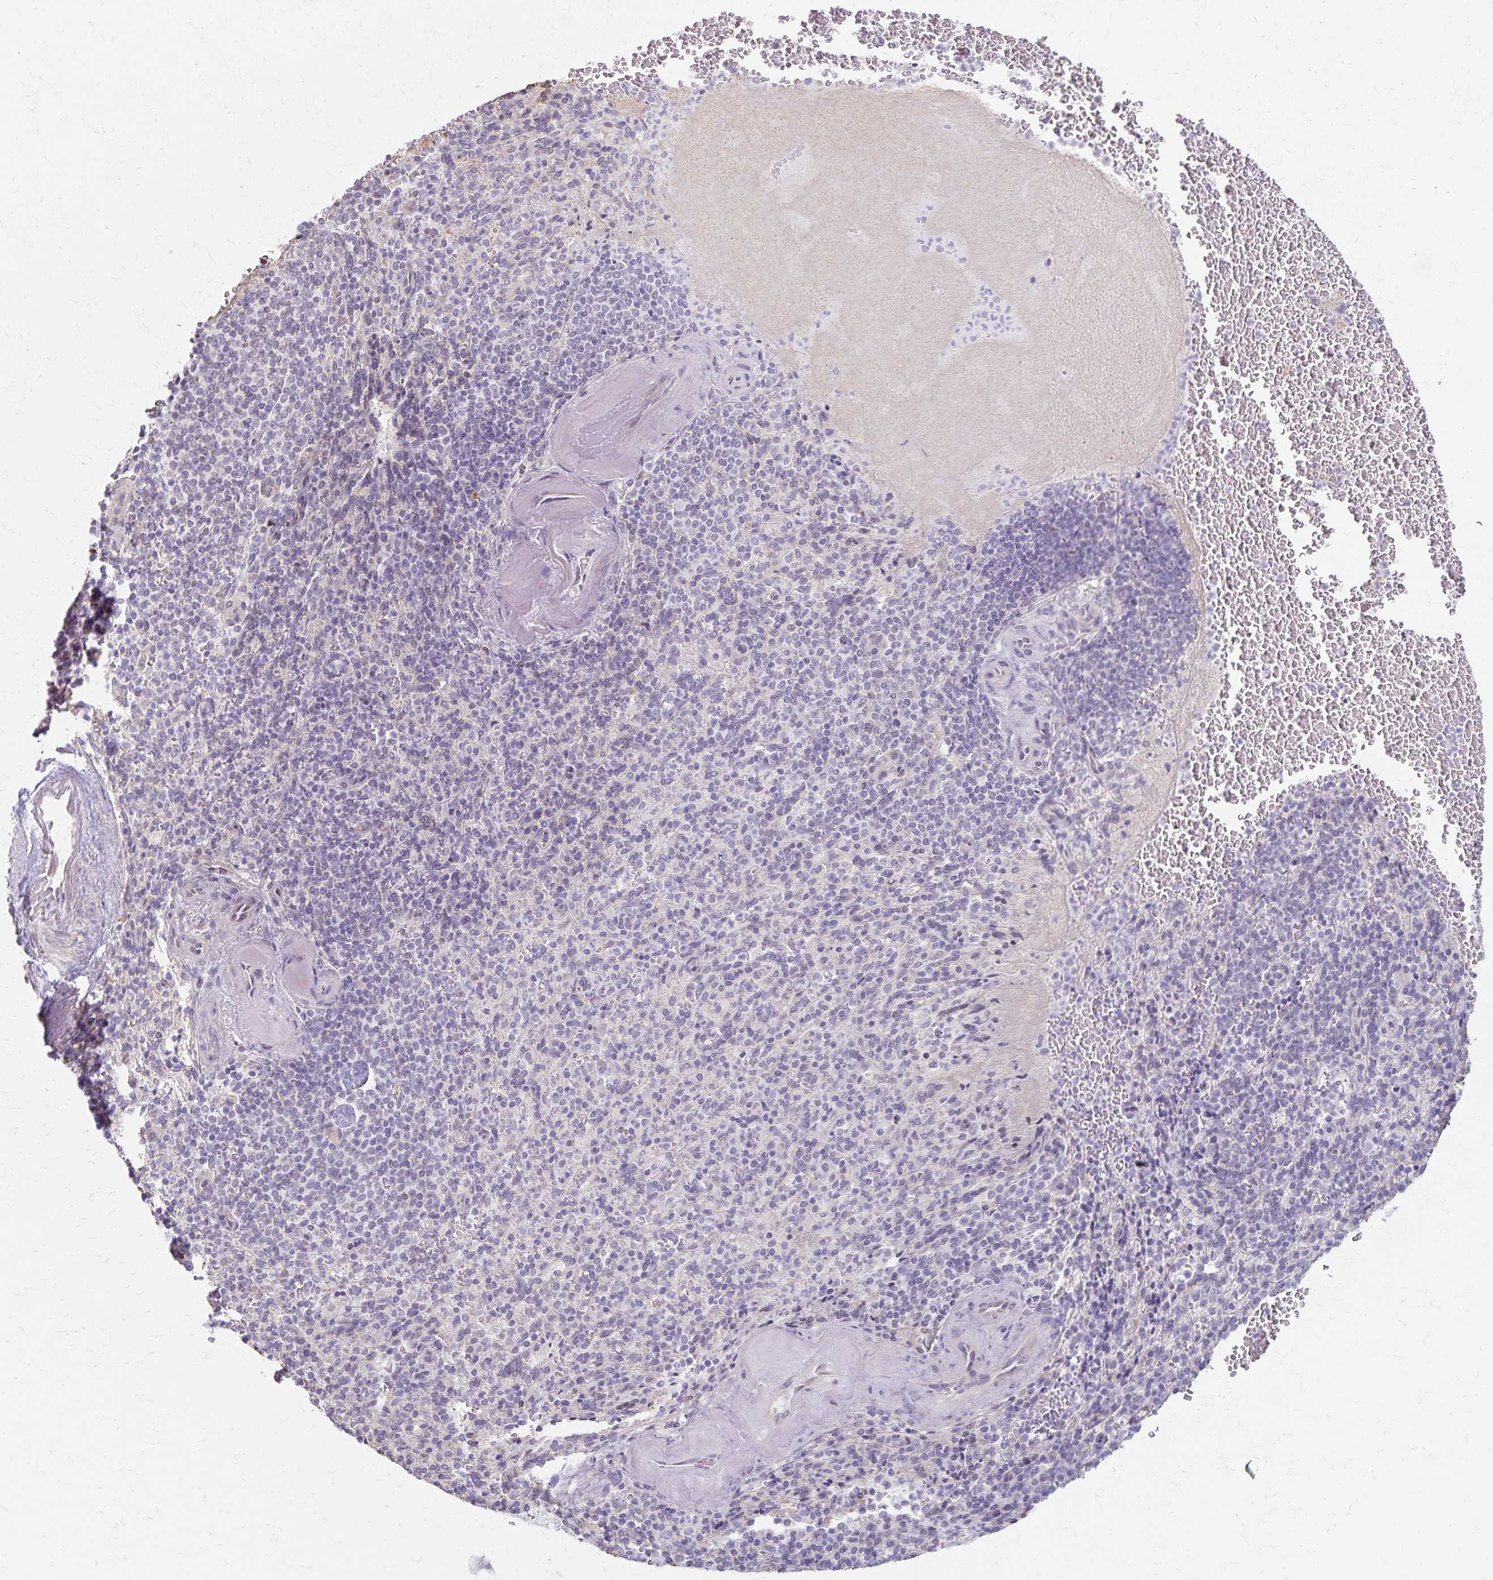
{"staining": {"intensity": "negative", "quantity": "none", "location": "none"}, "tissue": "spleen", "cell_type": "Cells in red pulp", "image_type": "normal", "snomed": [{"axis": "morphology", "description": "Normal tissue, NOS"}, {"axis": "topography", "description": "Spleen"}], "caption": "High power microscopy image of an immunohistochemistry histopathology image of unremarkable spleen, revealing no significant staining in cells in red pulp. The staining is performed using DAB (3,3'-diaminobenzidine) brown chromogen with nuclei counter-stained in using hematoxylin.", "gene": "KISS1", "patient": {"sex": "female", "age": 74}}